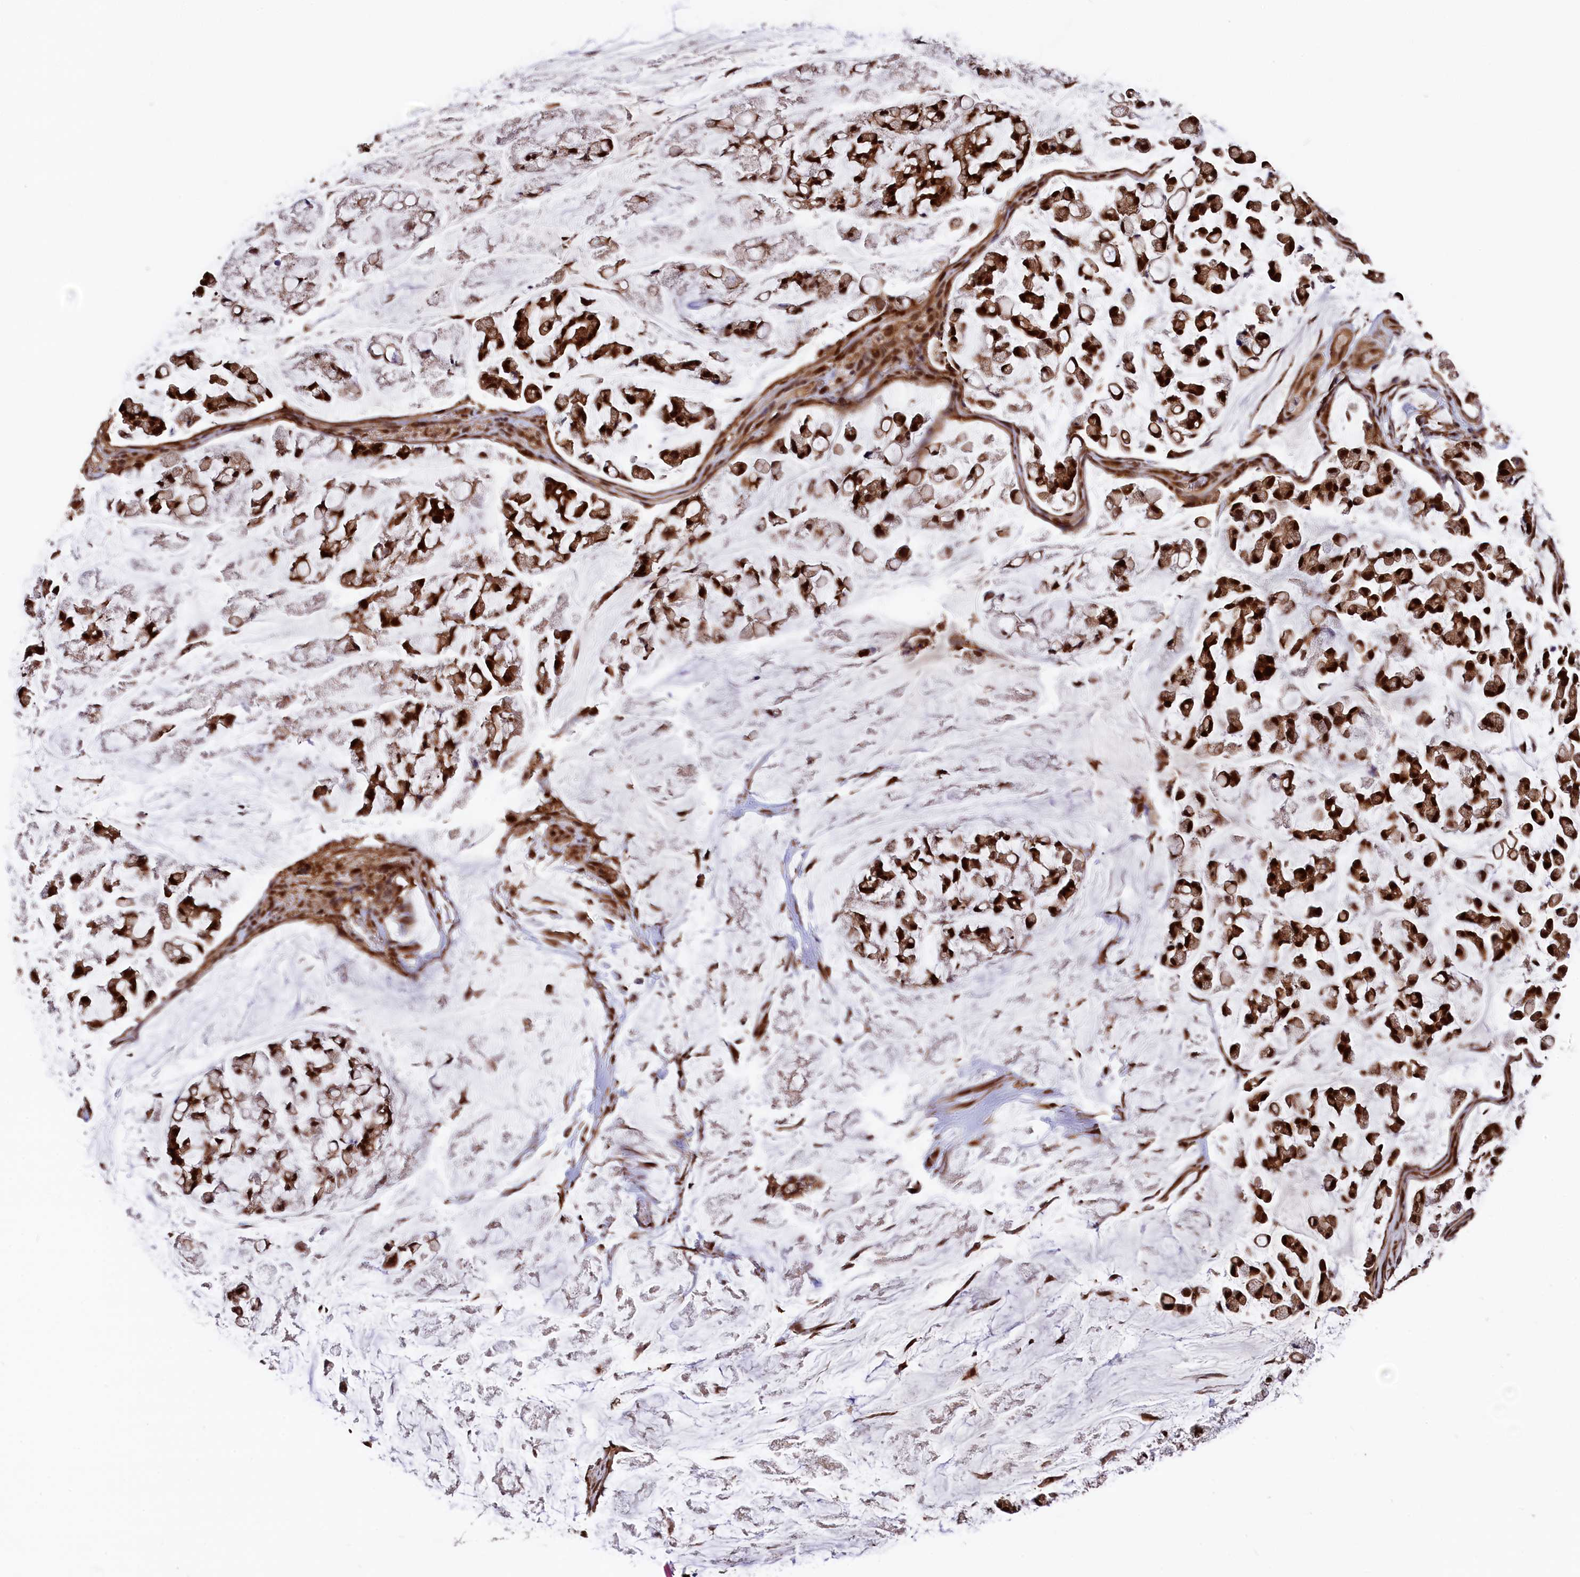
{"staining": {"intensity": "strong", "quantity": ">75%", "location": "cytoplasmic/membranous,nuclear"}, "tissue": "stomach cancer", "cell_type": "Tumor cells", "image_type": "cancer", "snomed": [{"axis": "morphology", "description": "Adenocarcinoma, NOS"}, {"axis": "topography", "description": "Stomach, lower"}], "caption": "Human adenocarcinoma (stomach) stained with a protein marker exhibits strong staining in tumor cells.", "gene": "ADRM1", "patient": {"sex": "male", "age": 67}}